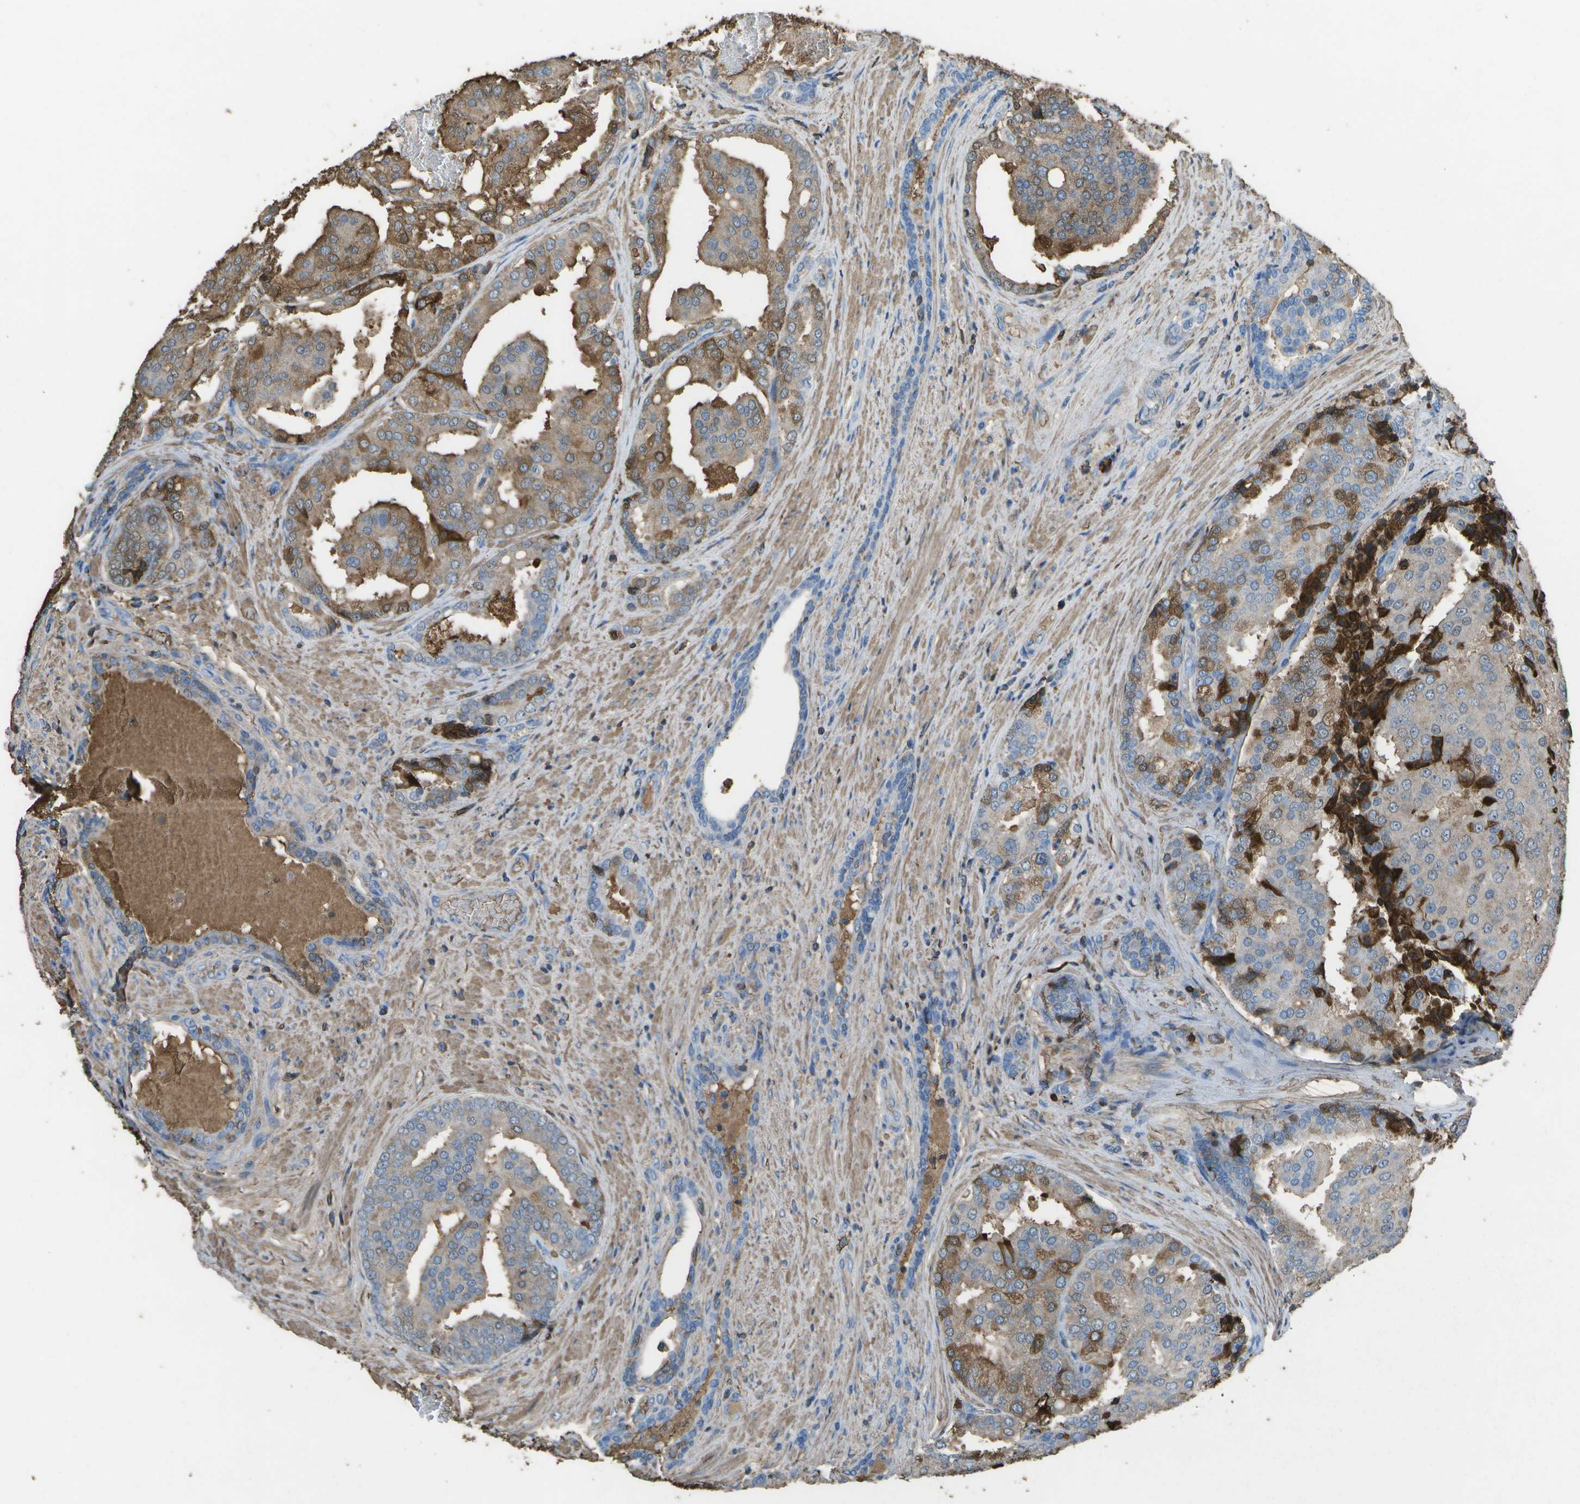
{"staining": {"intensity": "moderate", "quantity": "25%-75%", "location": "cytoplasmic/membranous"}, "tissue": "prostate cancer", "cell_type": "Tumor cells", "image_type": "cancer", "snomed": [{"axis": "morphology", "description": "Adenocarcinoma, High grade"}, {"axis": "topography", "description": "Prostate"}], "caption": "A brown stain labels moderate cytoplasmic/membranous positivity of a protein in adenocarcinoma (high-grade) (prostate) tumor cells.", "gene": "CYP4F11", "patient": {"sex": "male", "age": 50}}